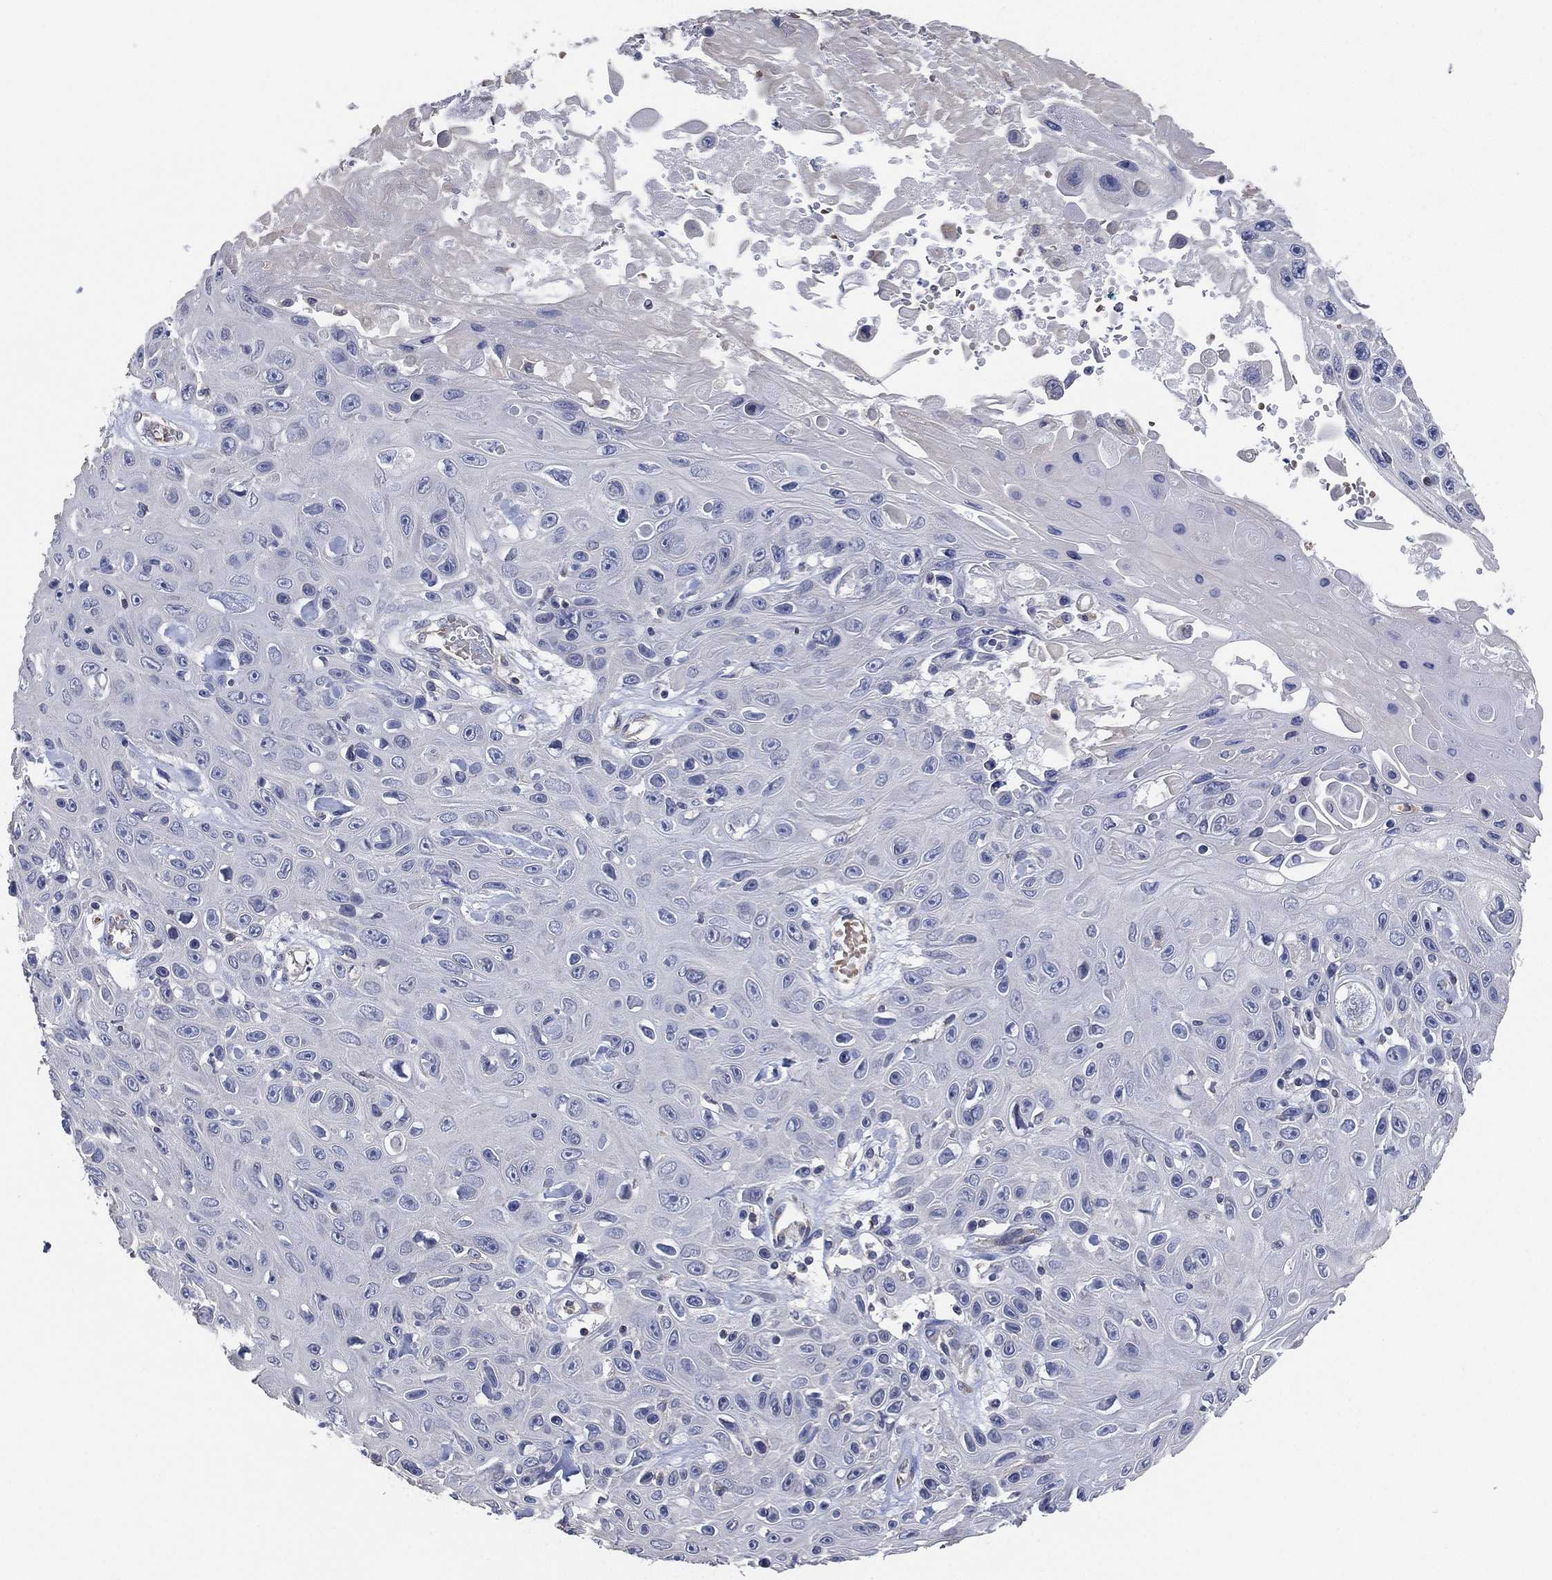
{"staining": {"intensity": "negative", "quantity": "none", "location": "none"}, "tissue": "skin cancer", "cell_type": "Tumor cells", "image_type": "cancer", "snomed": [{"axis": "morphology", "description": "Squamous cell carcinoma, NOS"}, {"axis": "topography", "description": "Skin"}], "caption": "The immunohistochemistry photomicrograph has no significant staining in tumor cells of skin cancer tissue.", "gene": "CFTR", "patient": {"sex": "male", "age": 82}}